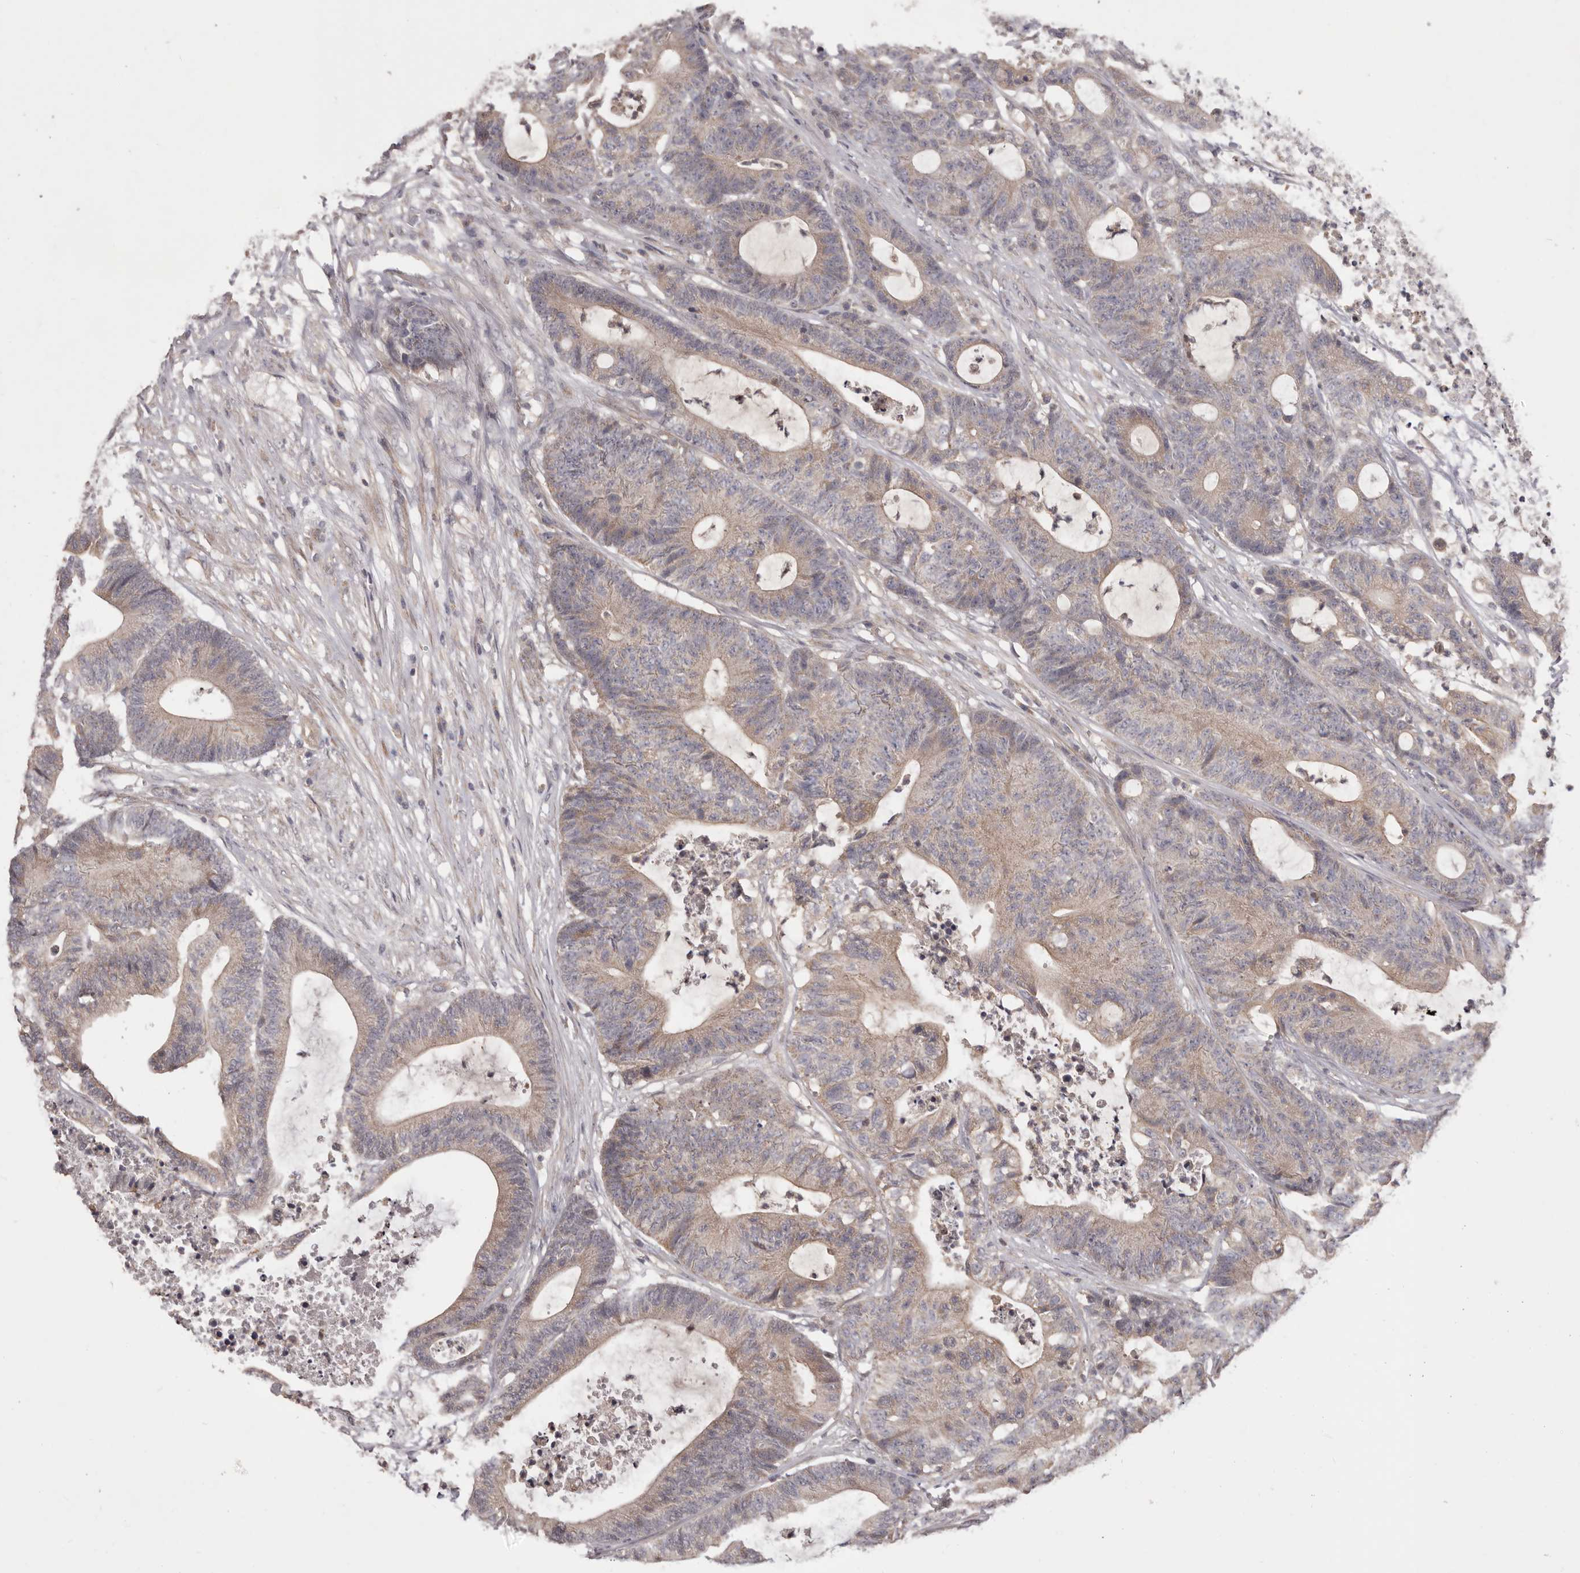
{"staining": {"intensity": "weak", "quantity": ">75%", "location": "cytoplasmic/membranous"}, "tissue": "colorectal cancer", "cell_type": "Tumor cells", "image_type": "cancer", "snomed": [{"axis": "morphology", "description": "Adenocarcinoma, NOS"}, {"axis": "topography", "description": "Colon"}], "caption": "Protein staining of colorectal cancer tissue displays weak cytoplasmic/membranous staining in approximately >75% of tumor cells.", "gene": "HRH1", "patient": {"sex": "female", "age": 84}}